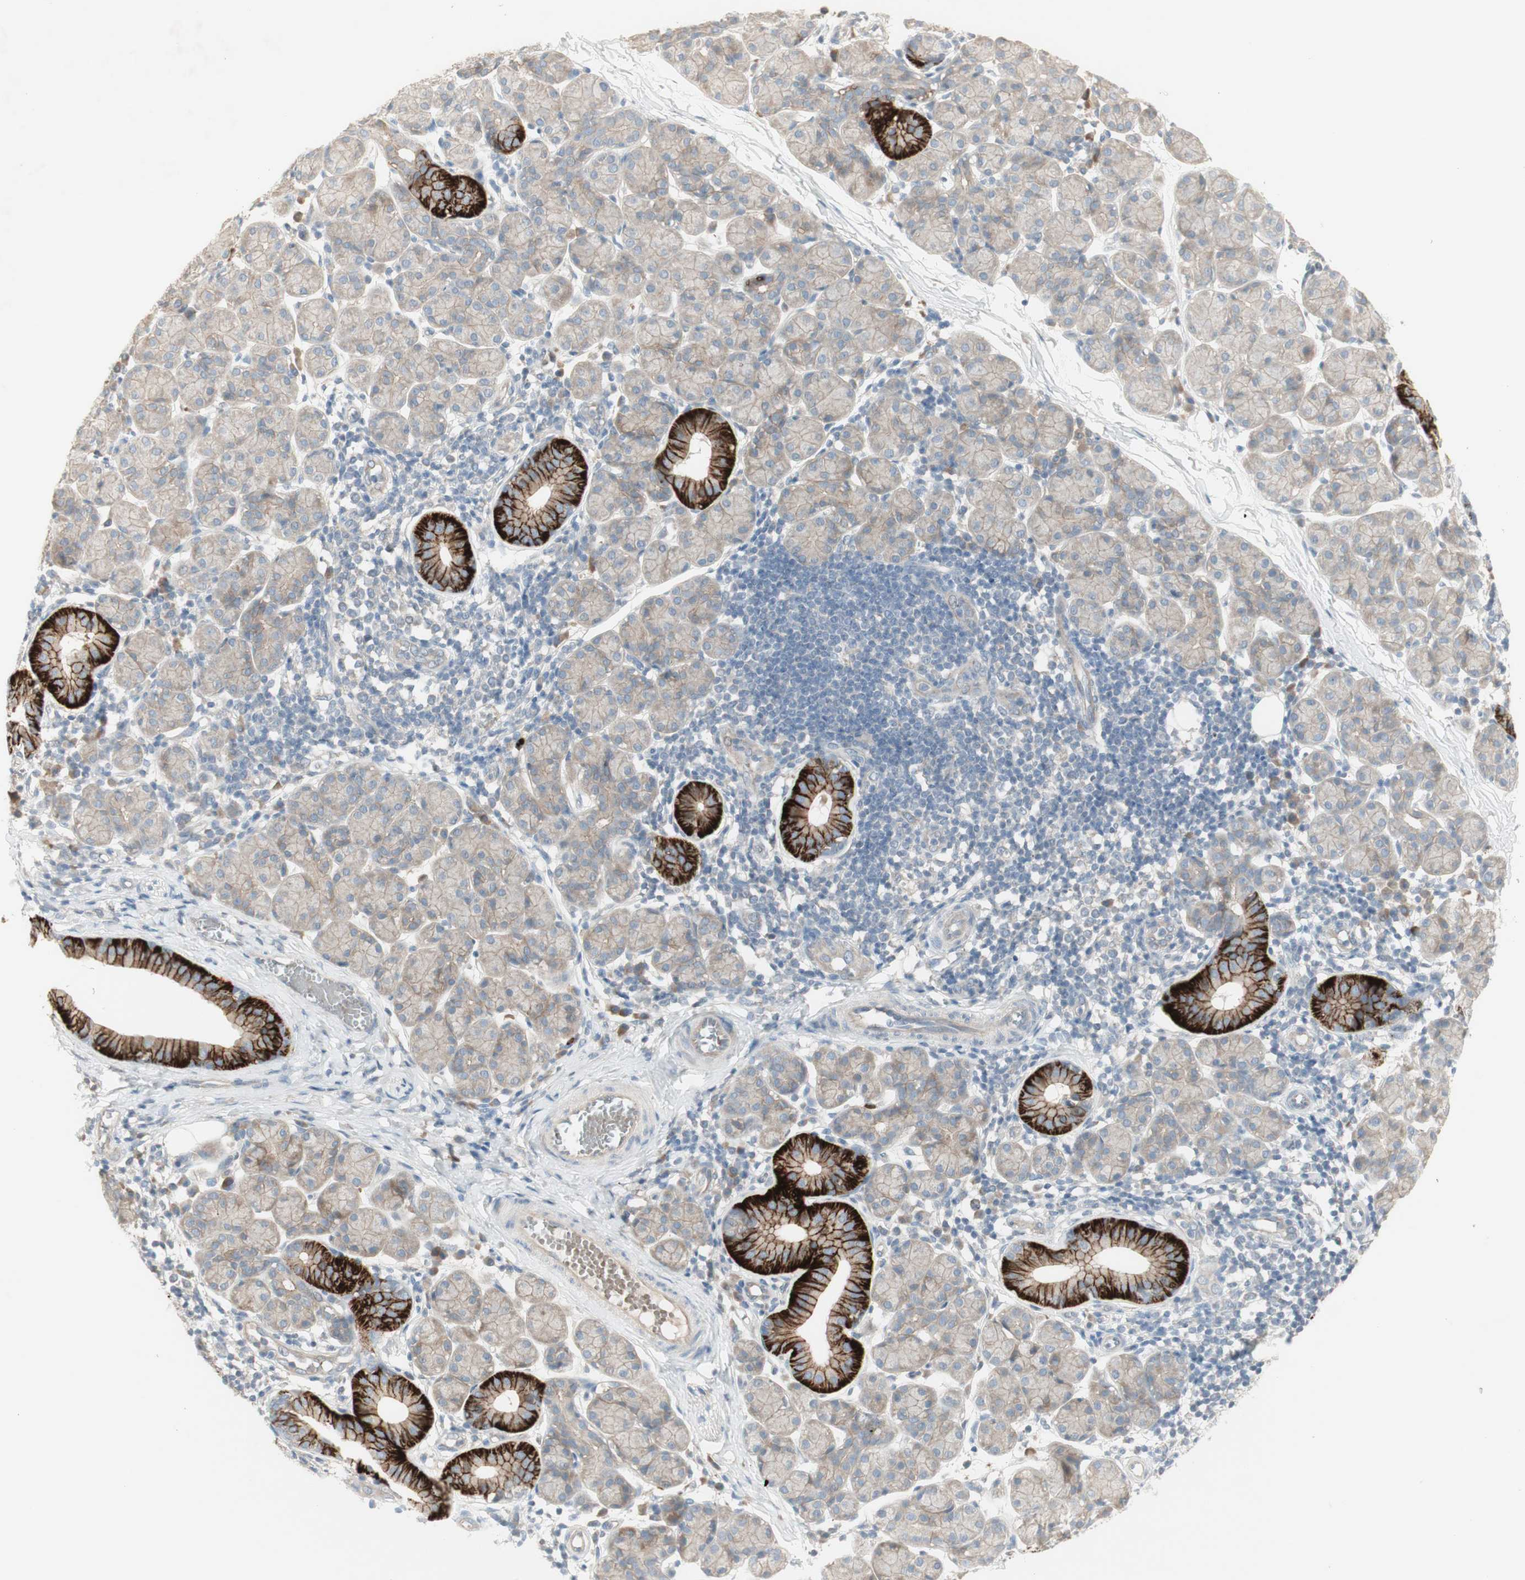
{"staining": {"intensity": "strong", "quantity": "<25%", "location": "cytoplasmic/membranous"}, "tissue": "salivary gland", "cell_type": "Glandular cells", "image_type": "normal", "snomed": [{"axis": "morphology", "description": "Normal tissue, NOS"}, {"axis": "morphology", "description": "Inflammation, NOS"}, {"axis": "topography", "description": "Lymph node"}, {"axis": "topography", "description": "Salivary gland"}], "caption": "Brown immunohistochemical staining in normal human salivary gland exhibits strong cytoplasmic/membranous staining in about <25% of glandular cells.", "gene": "PTGER4", "patient": {"sex": "male", "age": 3}}